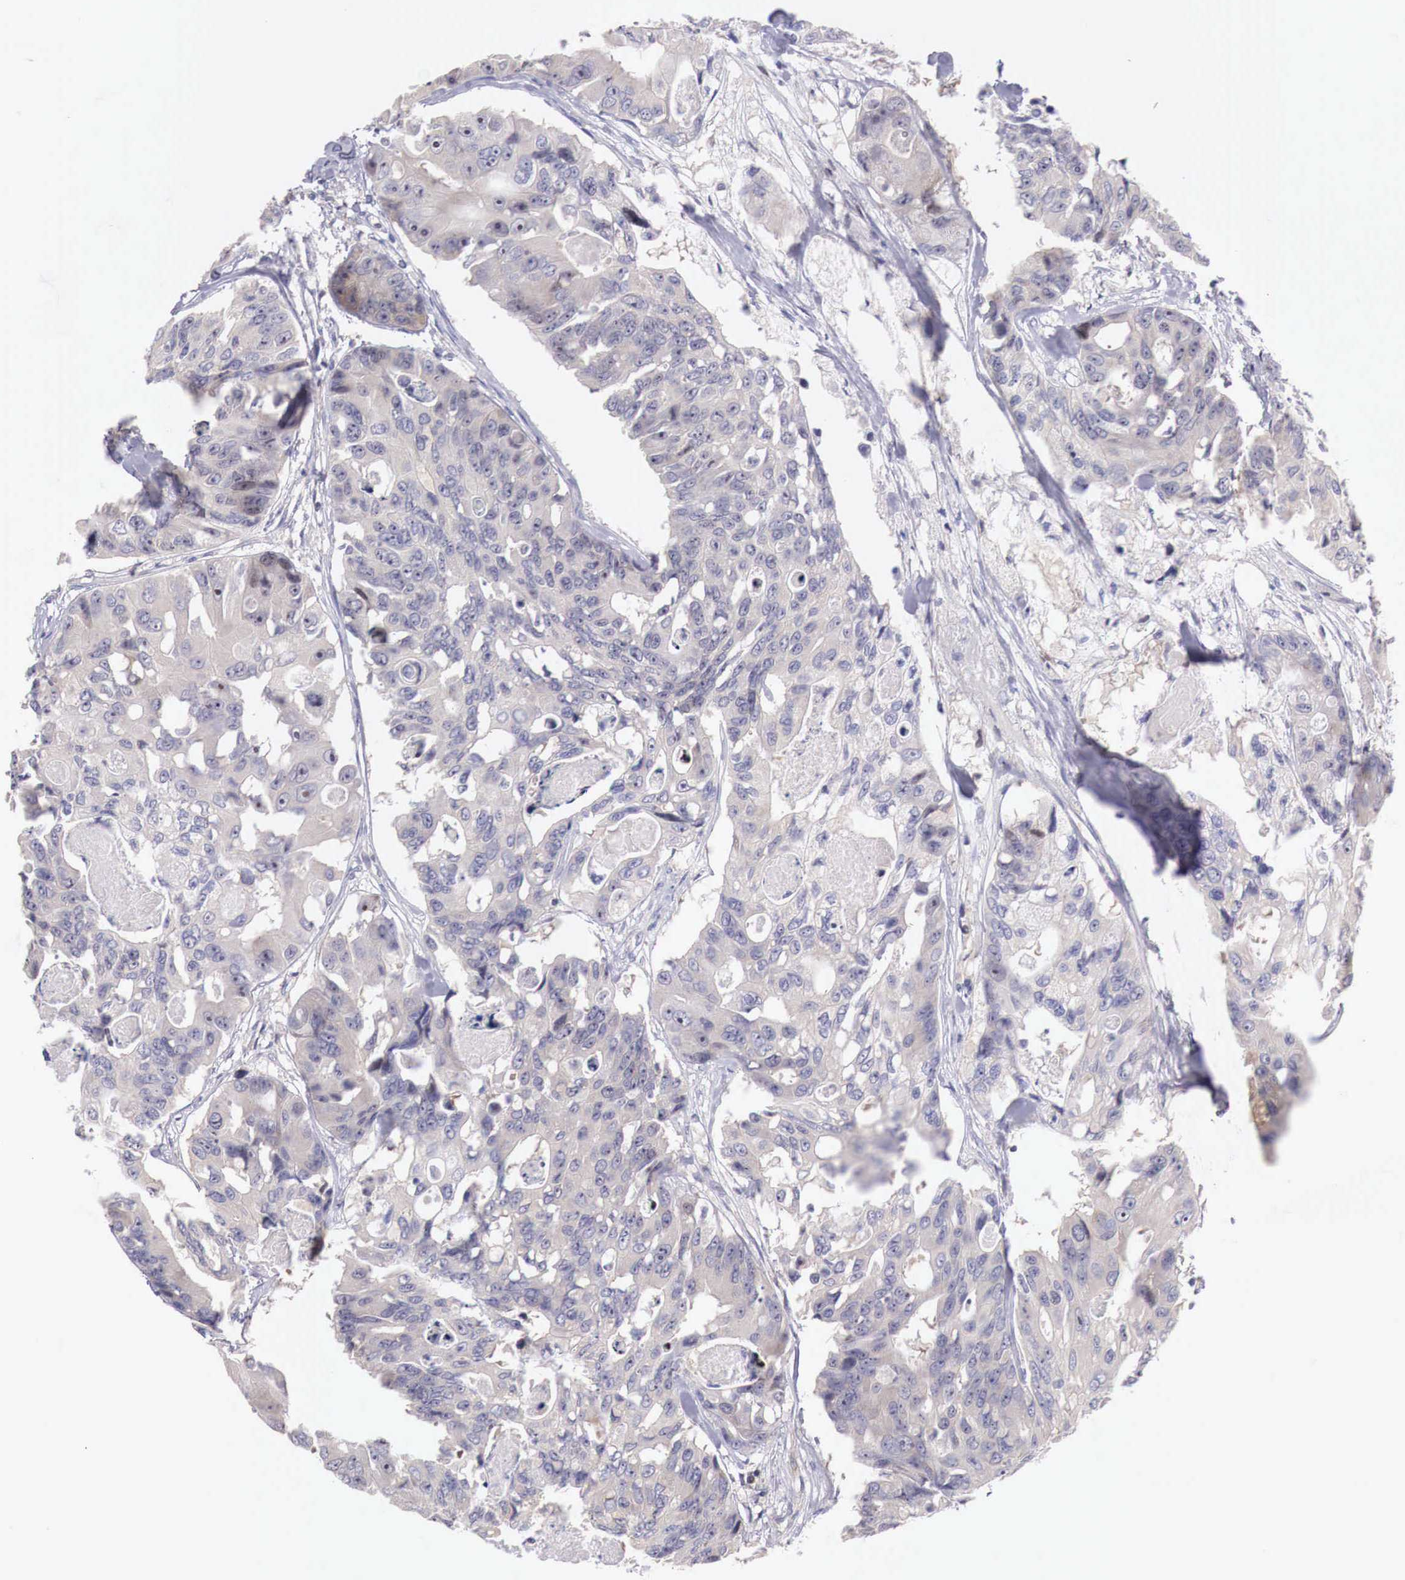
{"staining": {"intensity": "weak", "quantity": "25%-75%", "location": "none"}, "tissue": "colorectal cancer", "cell_type": "Tumor cells", "image_type": "cancer", "snomed": [{"axis": "morphology", "description": "Adenocarcinoma, NOS"}, {"axis": "topography", "description": "Colon"}], "caption": "High-power microscopy captured an immunohistochemistry (IHC) histopathology image of colorectal cancer, revealing weak None expression in about 25%-75% of tumor cells. (IHC, brightfield microscopy, high magnification).", "gene": "CLCN5", "patient": {"sex": "female", "age": 86}}